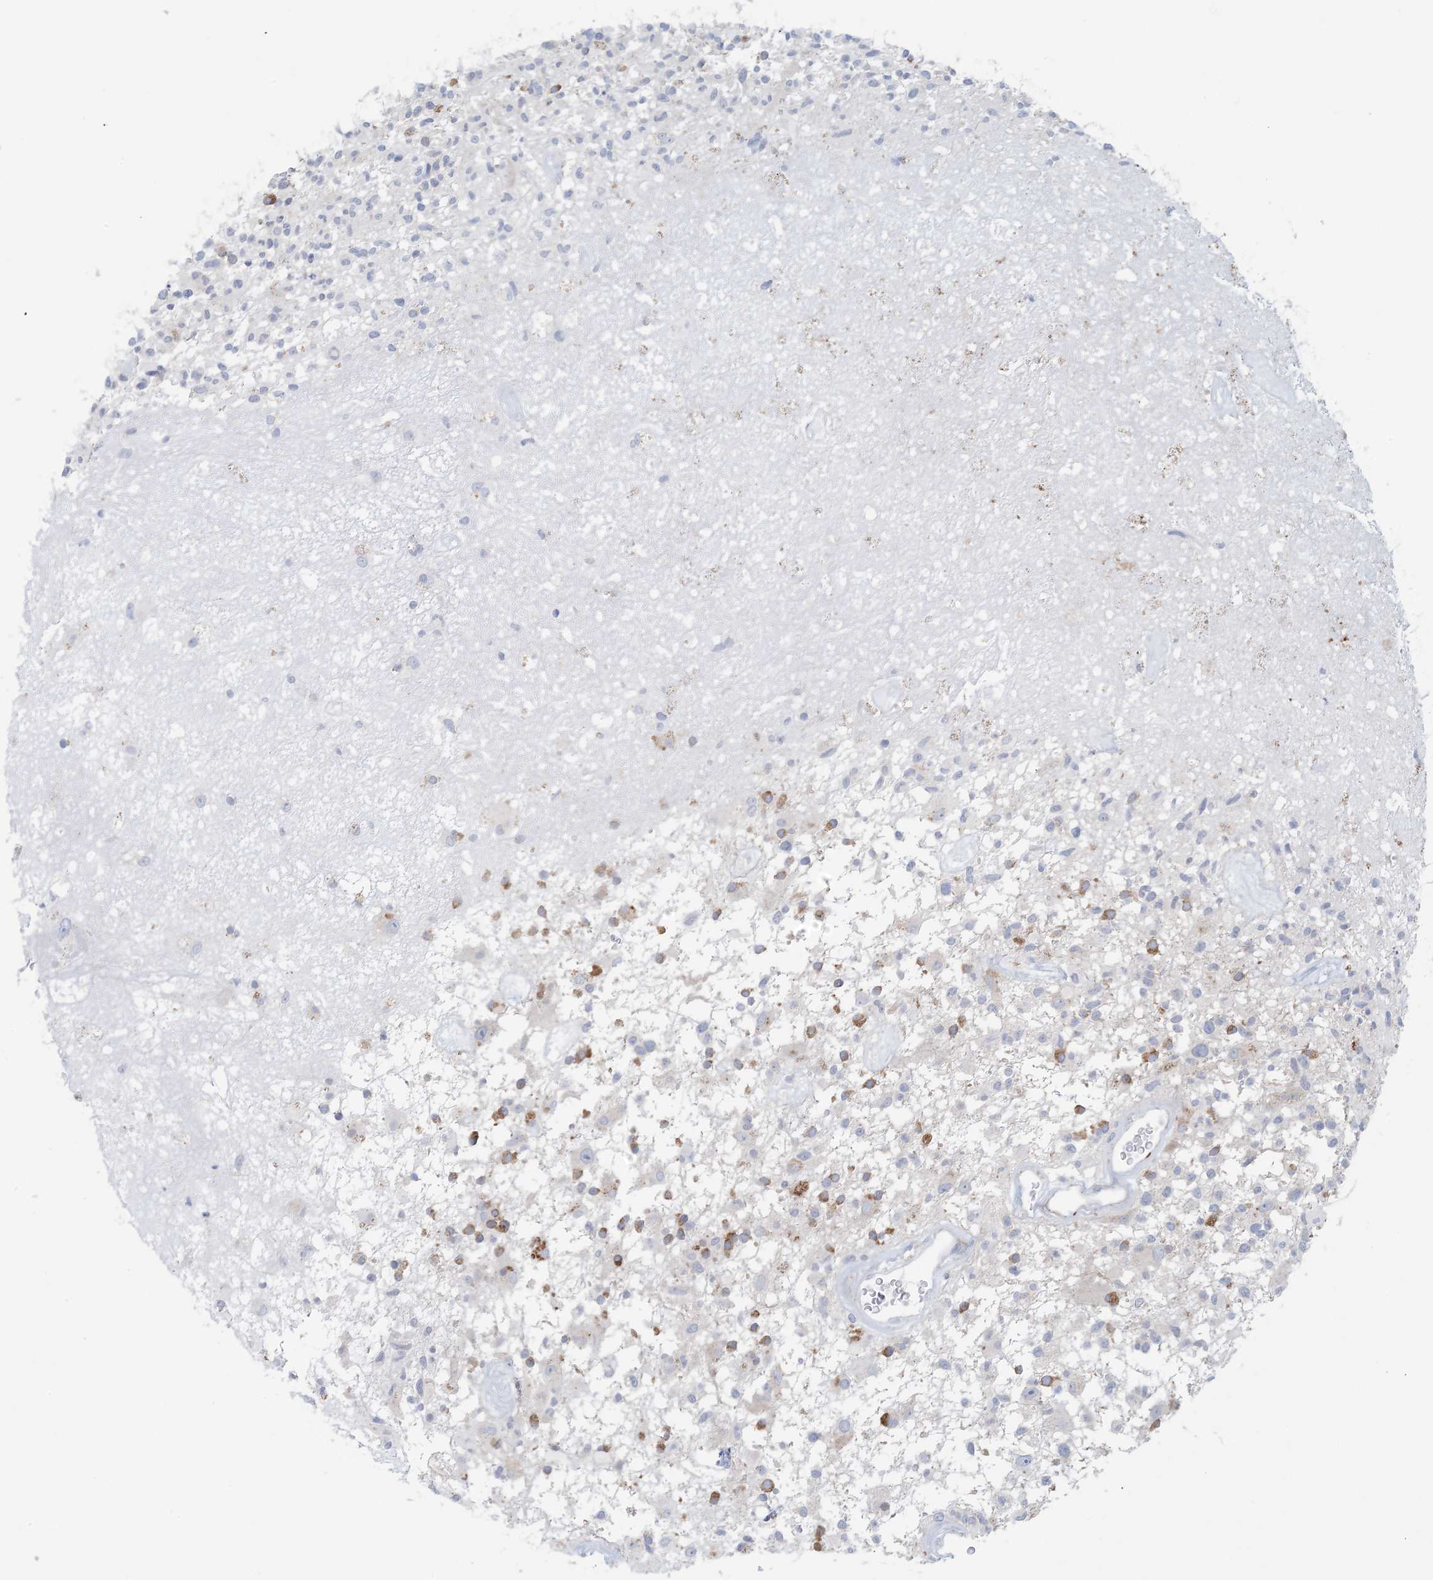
{"staining": {"intensity": "negative", "quantity": "none", "location": "none"}, "tissue": "glioma", "cell_type": "Tumor cells", "image_type": "cancer", "snomed": [{"axis": "morphology", "description": "Glioma, malignant, High grade"}, {"axis": "morphology", "description": "Glioblastoma, NOS"}, {"axis": "topography", "description": "Brain"}], "caption": "DAB immunohistochemical staining of glioma exhibits no significant positivity in tumor cells. (DAB immunohistochemistry visualized using brightfield microscopy, high magnification).", "gene": "GABRG1", "patient": {"sex": "male", "age": 60}}